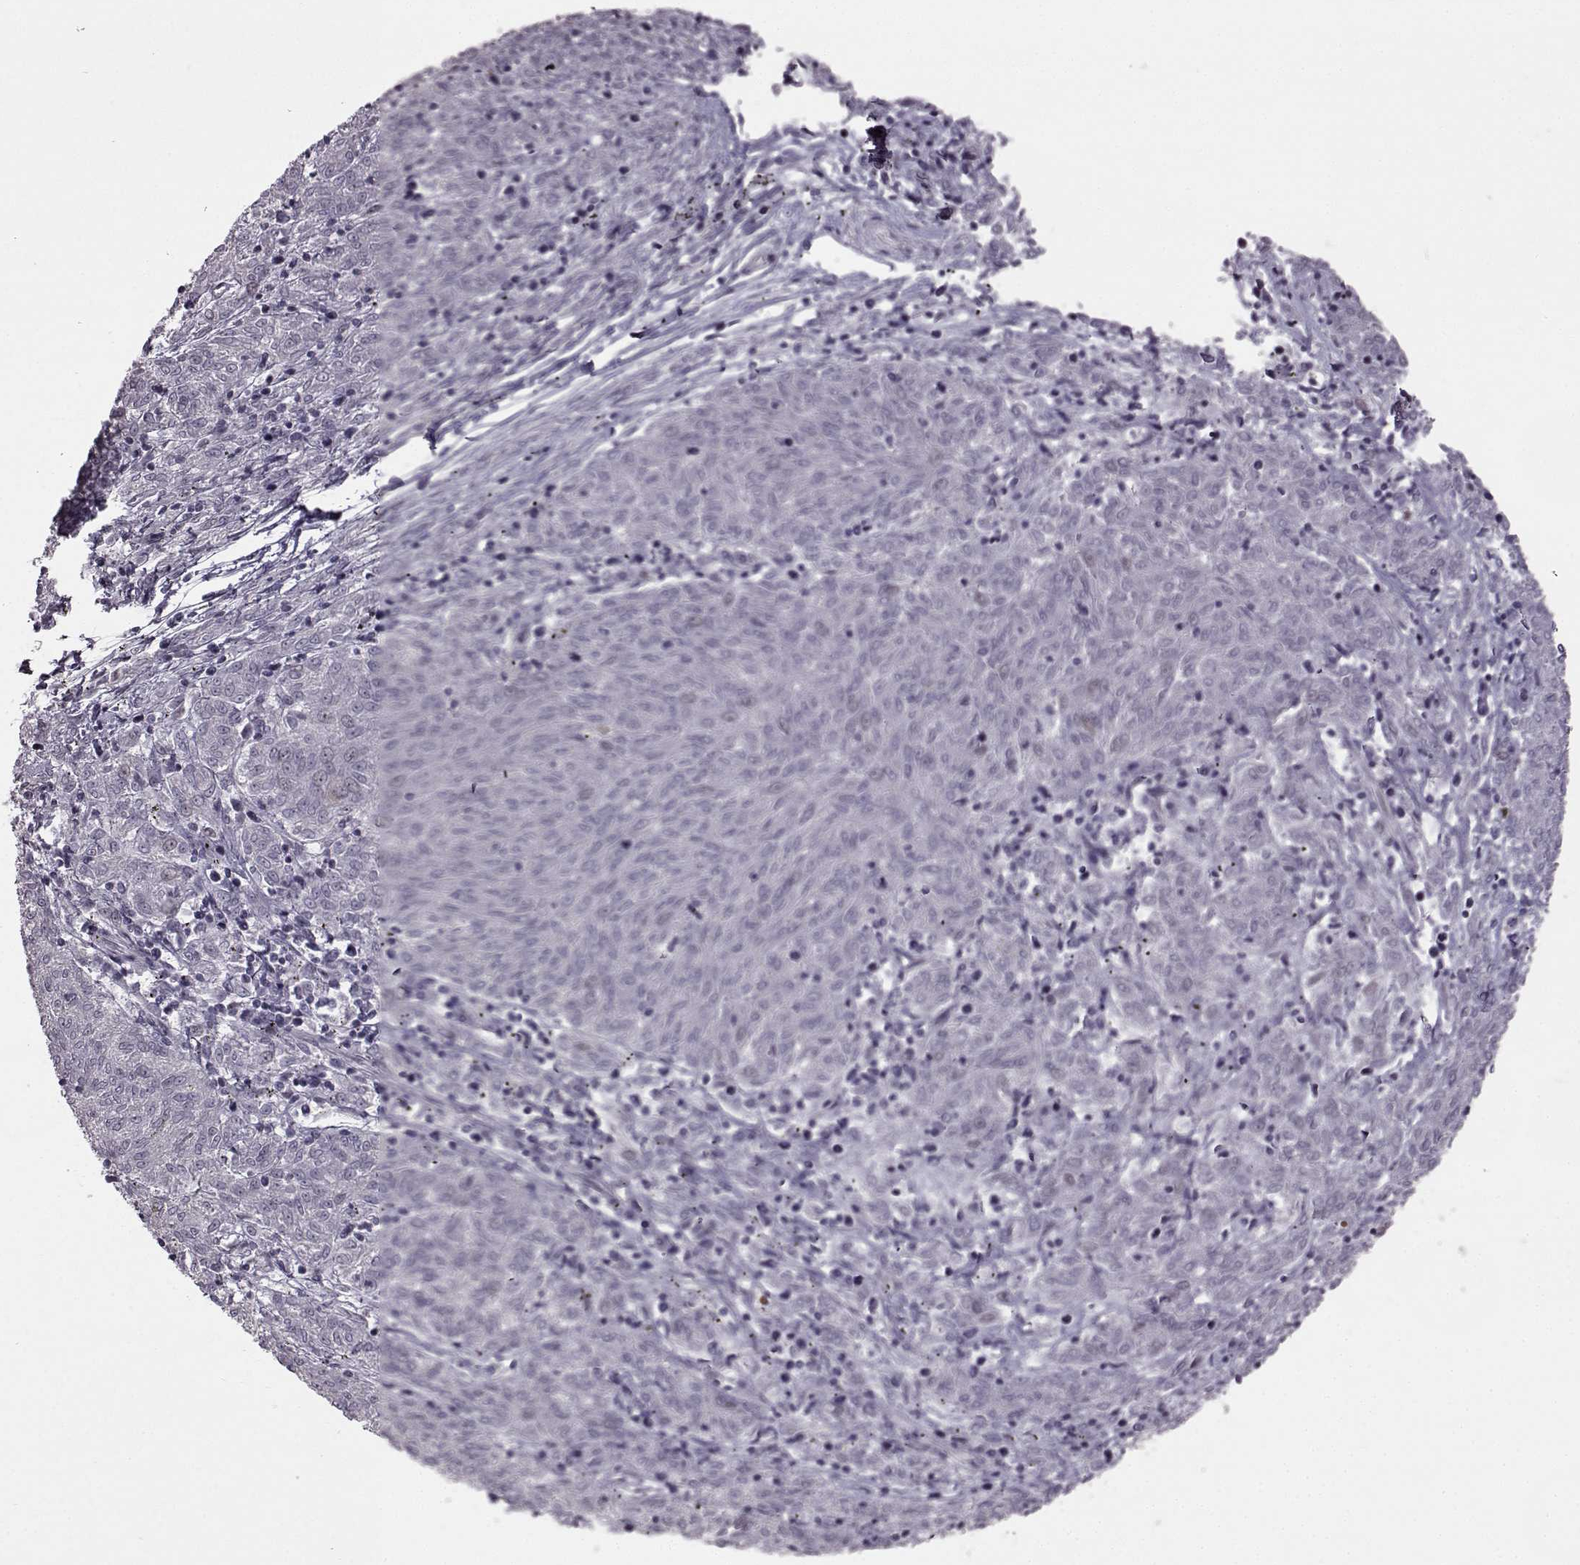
{"staining": {"intensity": "negative", "quantity": "none", "location": "none"}, "tissue": "melanoma", "cell_type": "Tumor cells", "image_type": "cancer", "snomed": [{"axis": "morphology", "description": "Malignant melanoma, NOS"}, {"axis": "topography", "description": "Skin"}], "caption": "Photomicrograph shows no protein positivity in tumor cells of malignant melanoma tissue. (DAB immunohistochemistry visualized using brightfield microscopy, high magnification).", "gene": "GAL", "patient": {"sex": "female", "age": 72}}